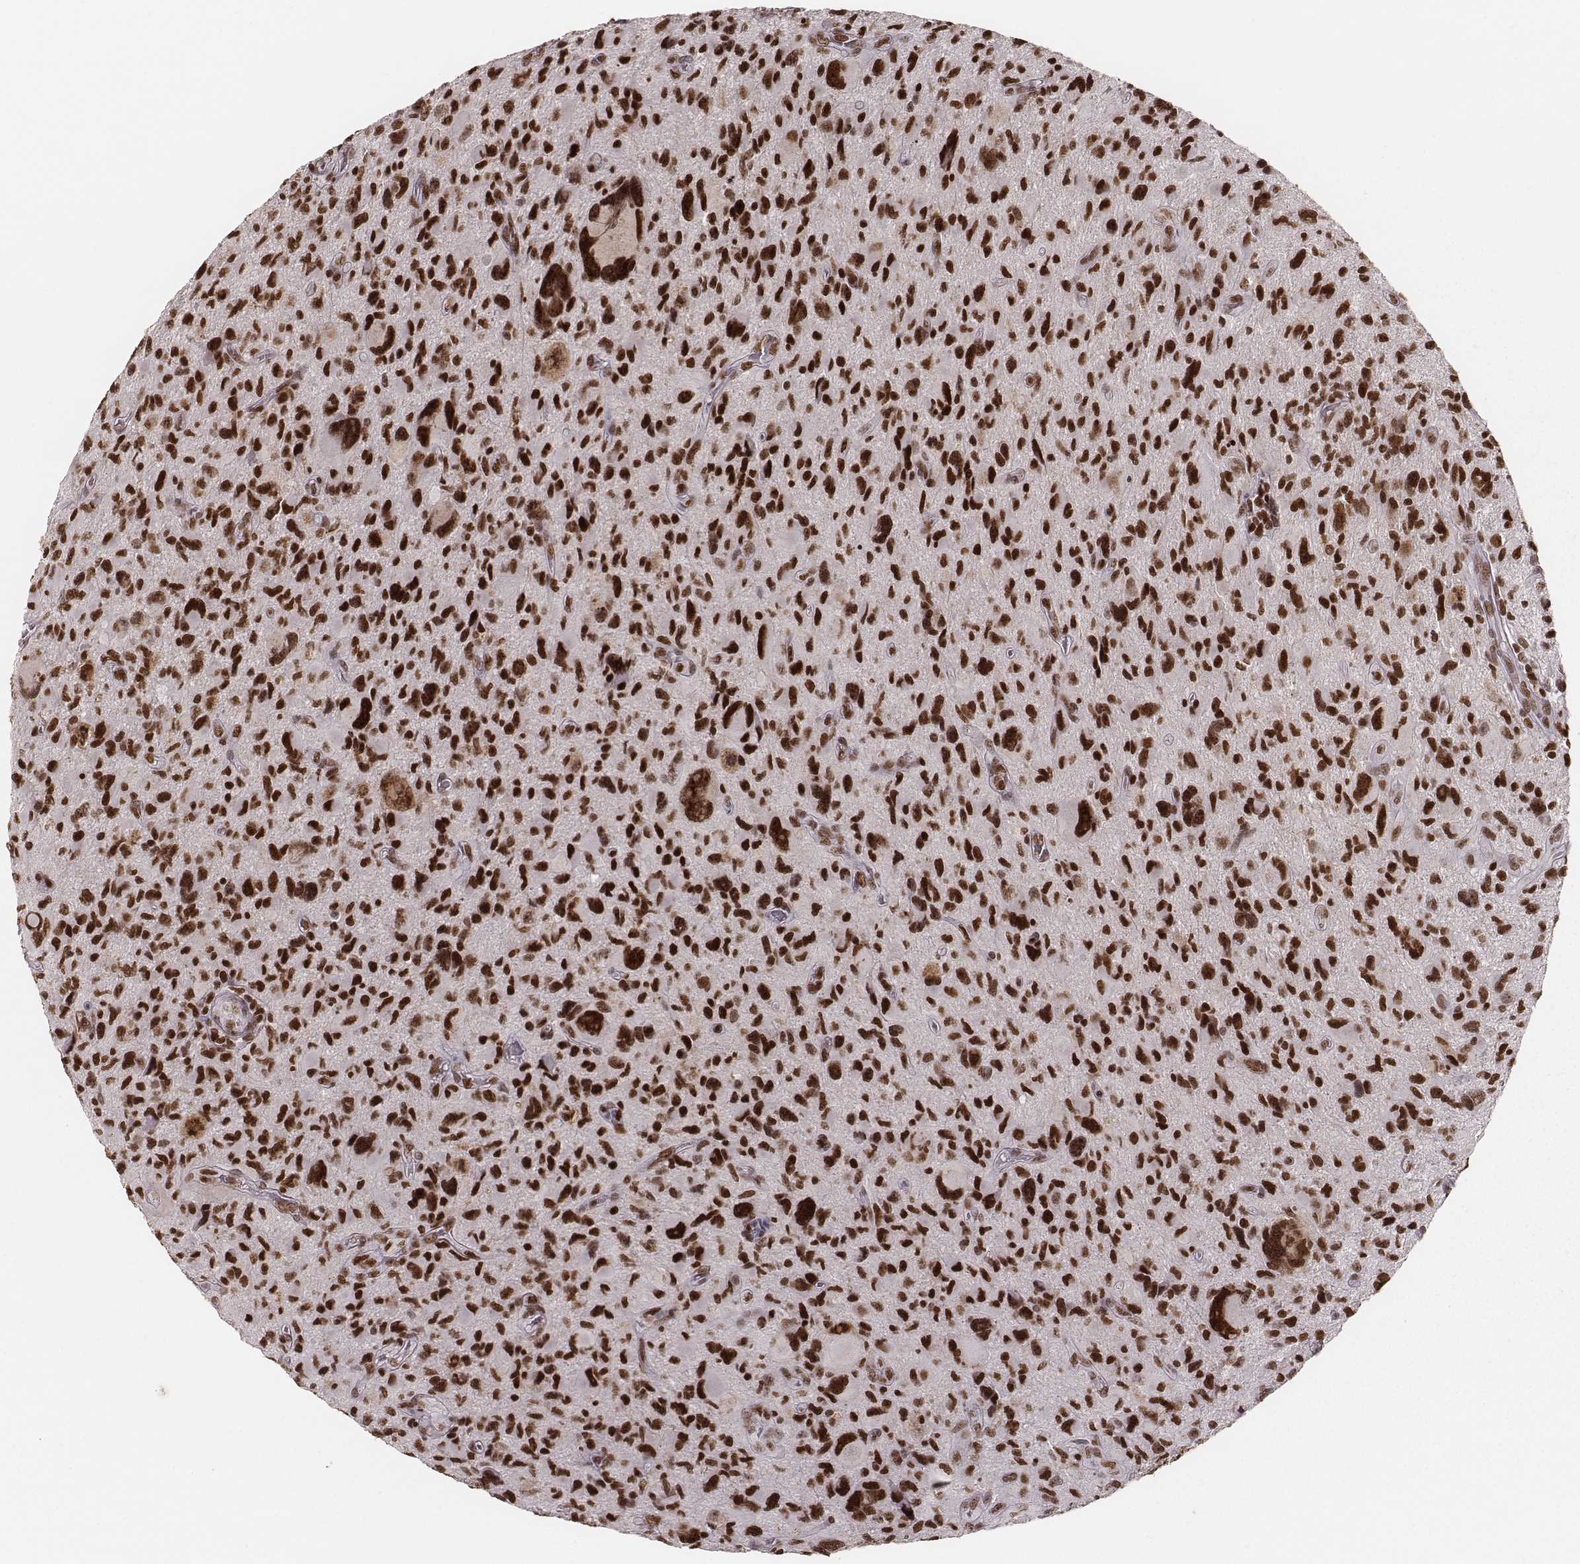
{"staining": {"intensity": "strong", "quantity": ">75%", "location": "nuclear"}, "tissue": "glioma", "cell_type": "Tumor cells", "image_type": "cancer", "snomed": [{"axis": "morphology", "description": "Glioma, malignant, NOS"}, {"axis": "morphology", "description": "Glioma, malignant, High grade"}, {"axis": "topography", "description": "Brain"}], "caption": "Tumor cells exhibit strong nuclear positivity in approximately >75% of cells in glioma.", "gene": "PARP1", "patient": {"sex": "female", "age": 71}}